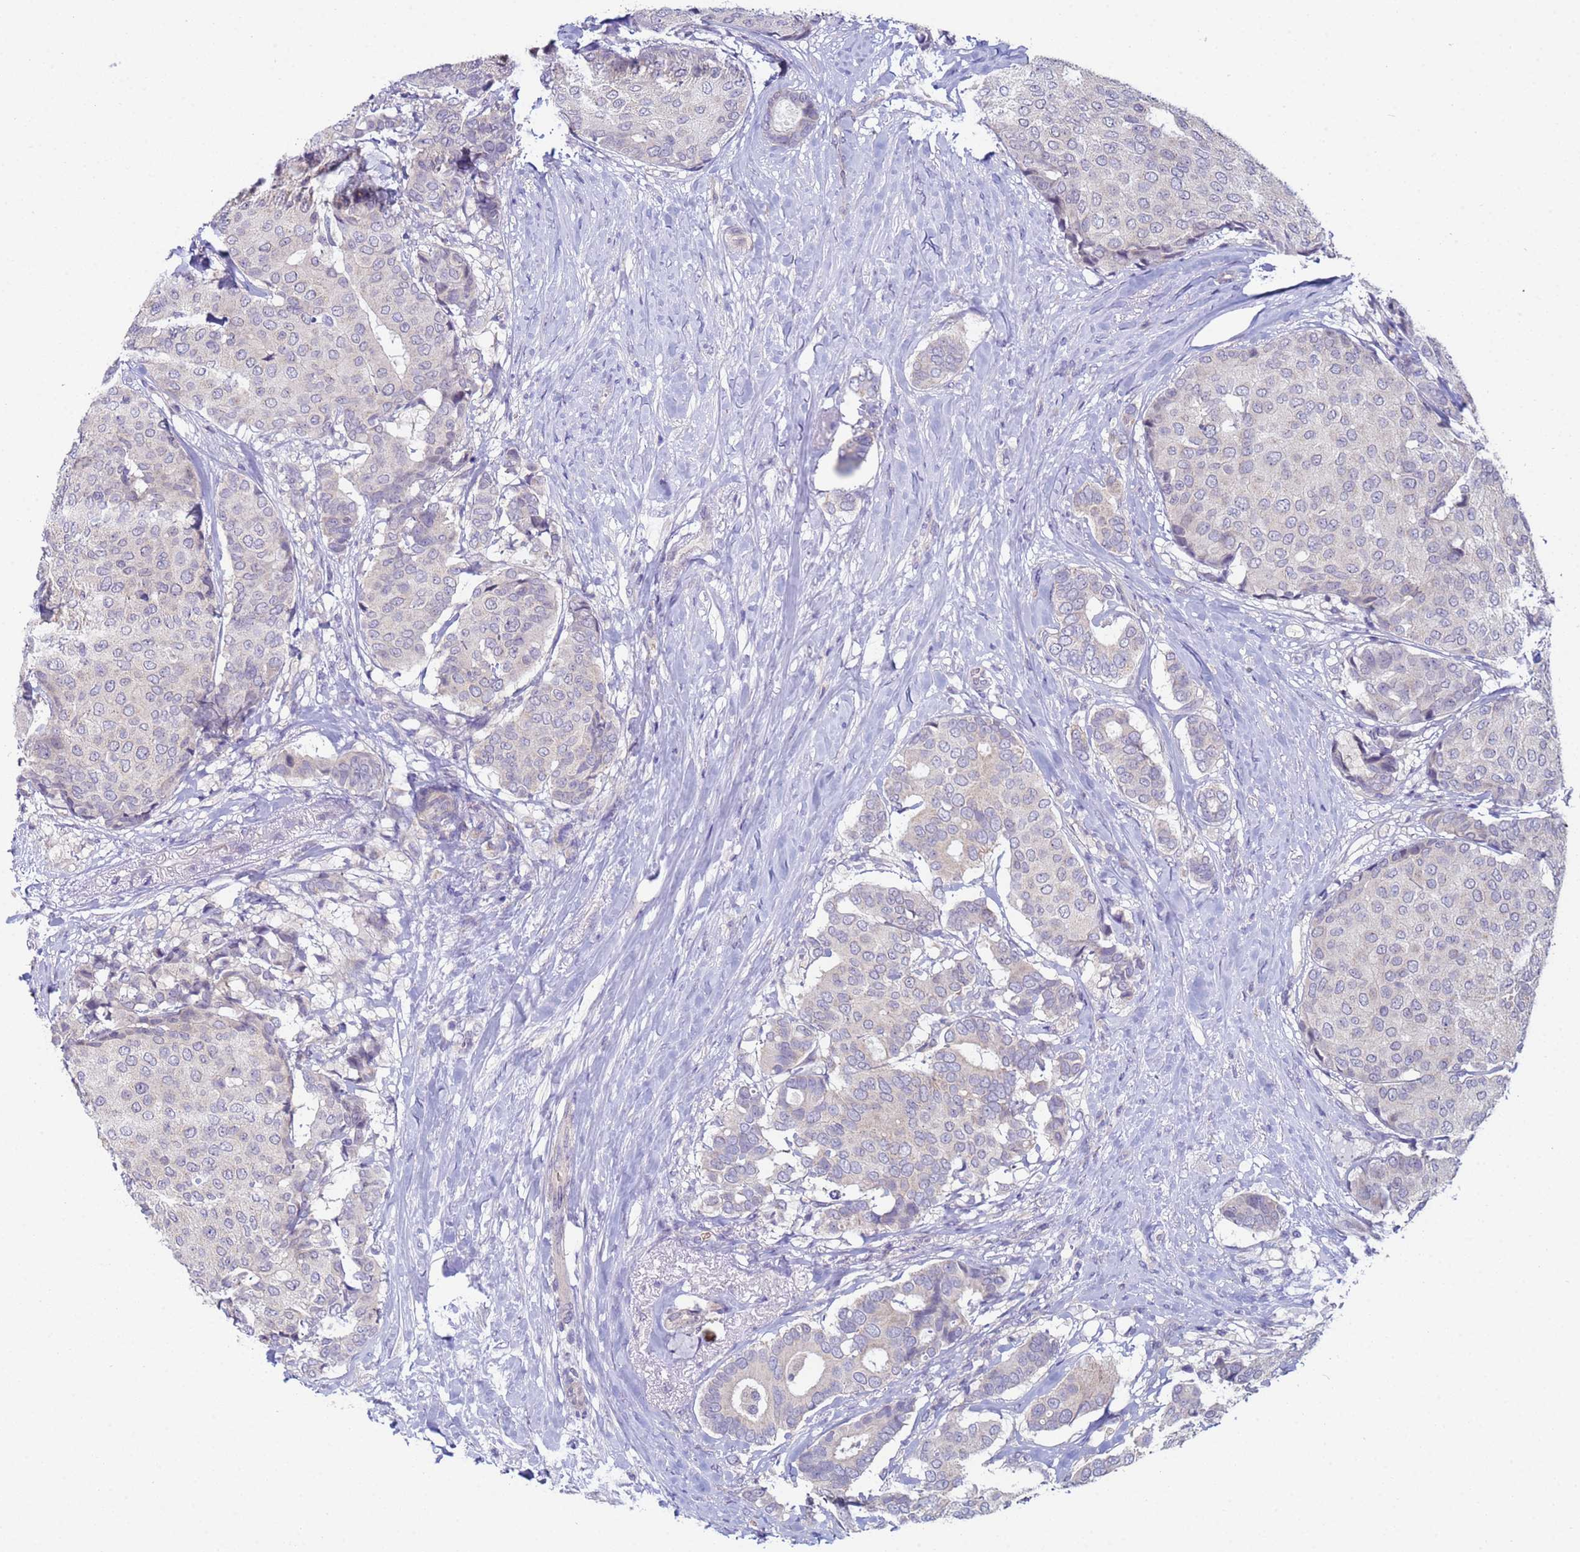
{"staining": {"intensity": "negative", "quantity": "none", "location": "none"}, "tissue": "breast cancer", "cell_type": "Tumor cells", "image_type": "cancer", "snomed": [{"axis": "morphology", "description": "Duct carcinoma"}, {"axis": "topography", "description": "Breast"}], "caption": "Immunohistochemistry of human invasive ductal carcinoma (breast) reveals no positivity in tumor cells.", "gene": "CLHC1", "patient": {"sex": "female", "age": 75}}